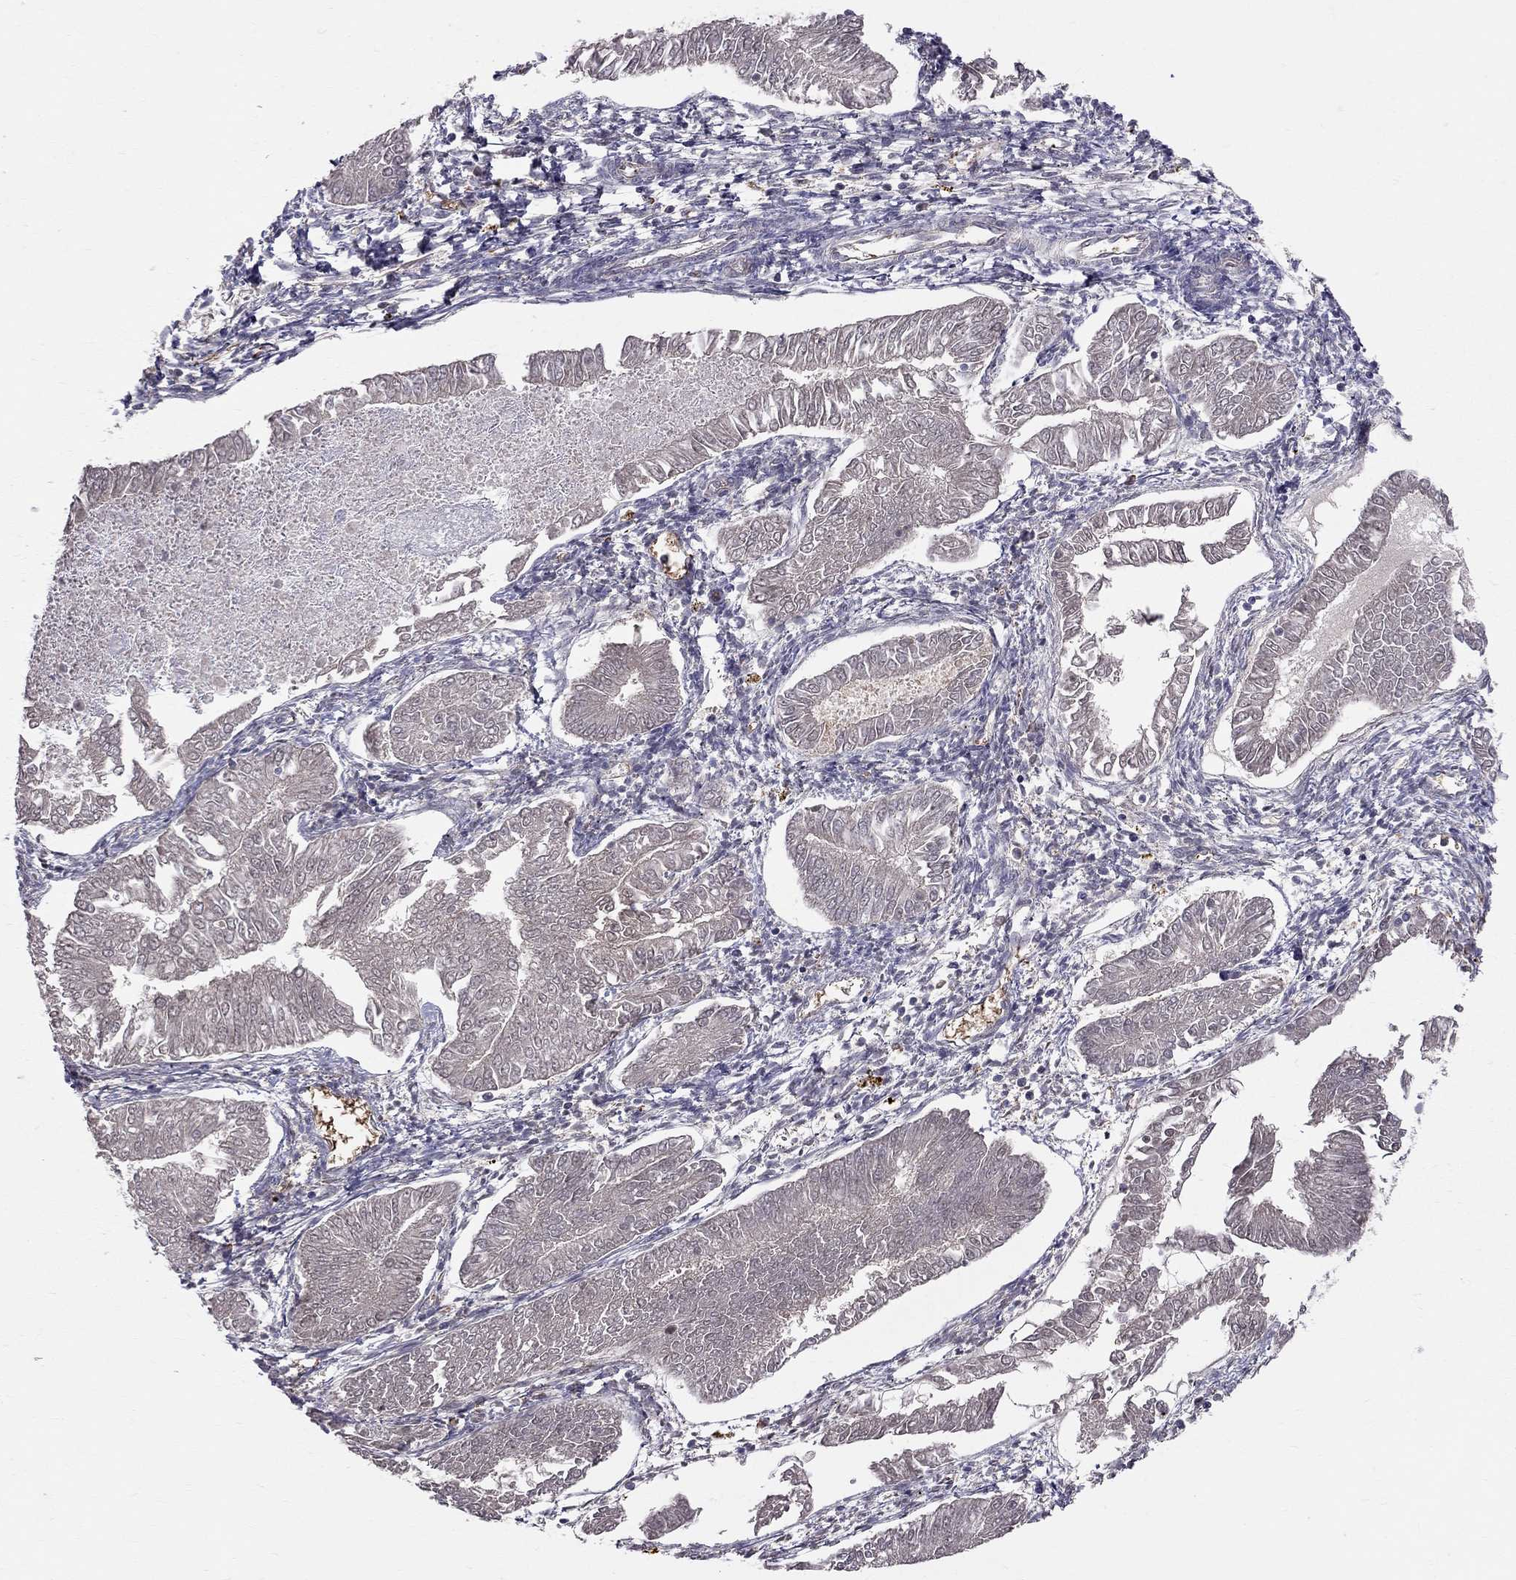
{"staining": {"intensity": "negative", "quantity": "none", "location": "none"}, "tissue": "endometrial cancer", "cell_type": "Tumor cells", "image_type": "cancer", "snomed": [{"axis": "morphology", "description": "Adenocarcinoma, NOS"}, {"axis": "topography", "description": "Endometrium"}], "caption": "The histopathology image reveals no staining of tumor cells in adenocarcinoma (endometrial).", "gene": "PIK3CG", "patient": {"sex": "female", "age": 53}}